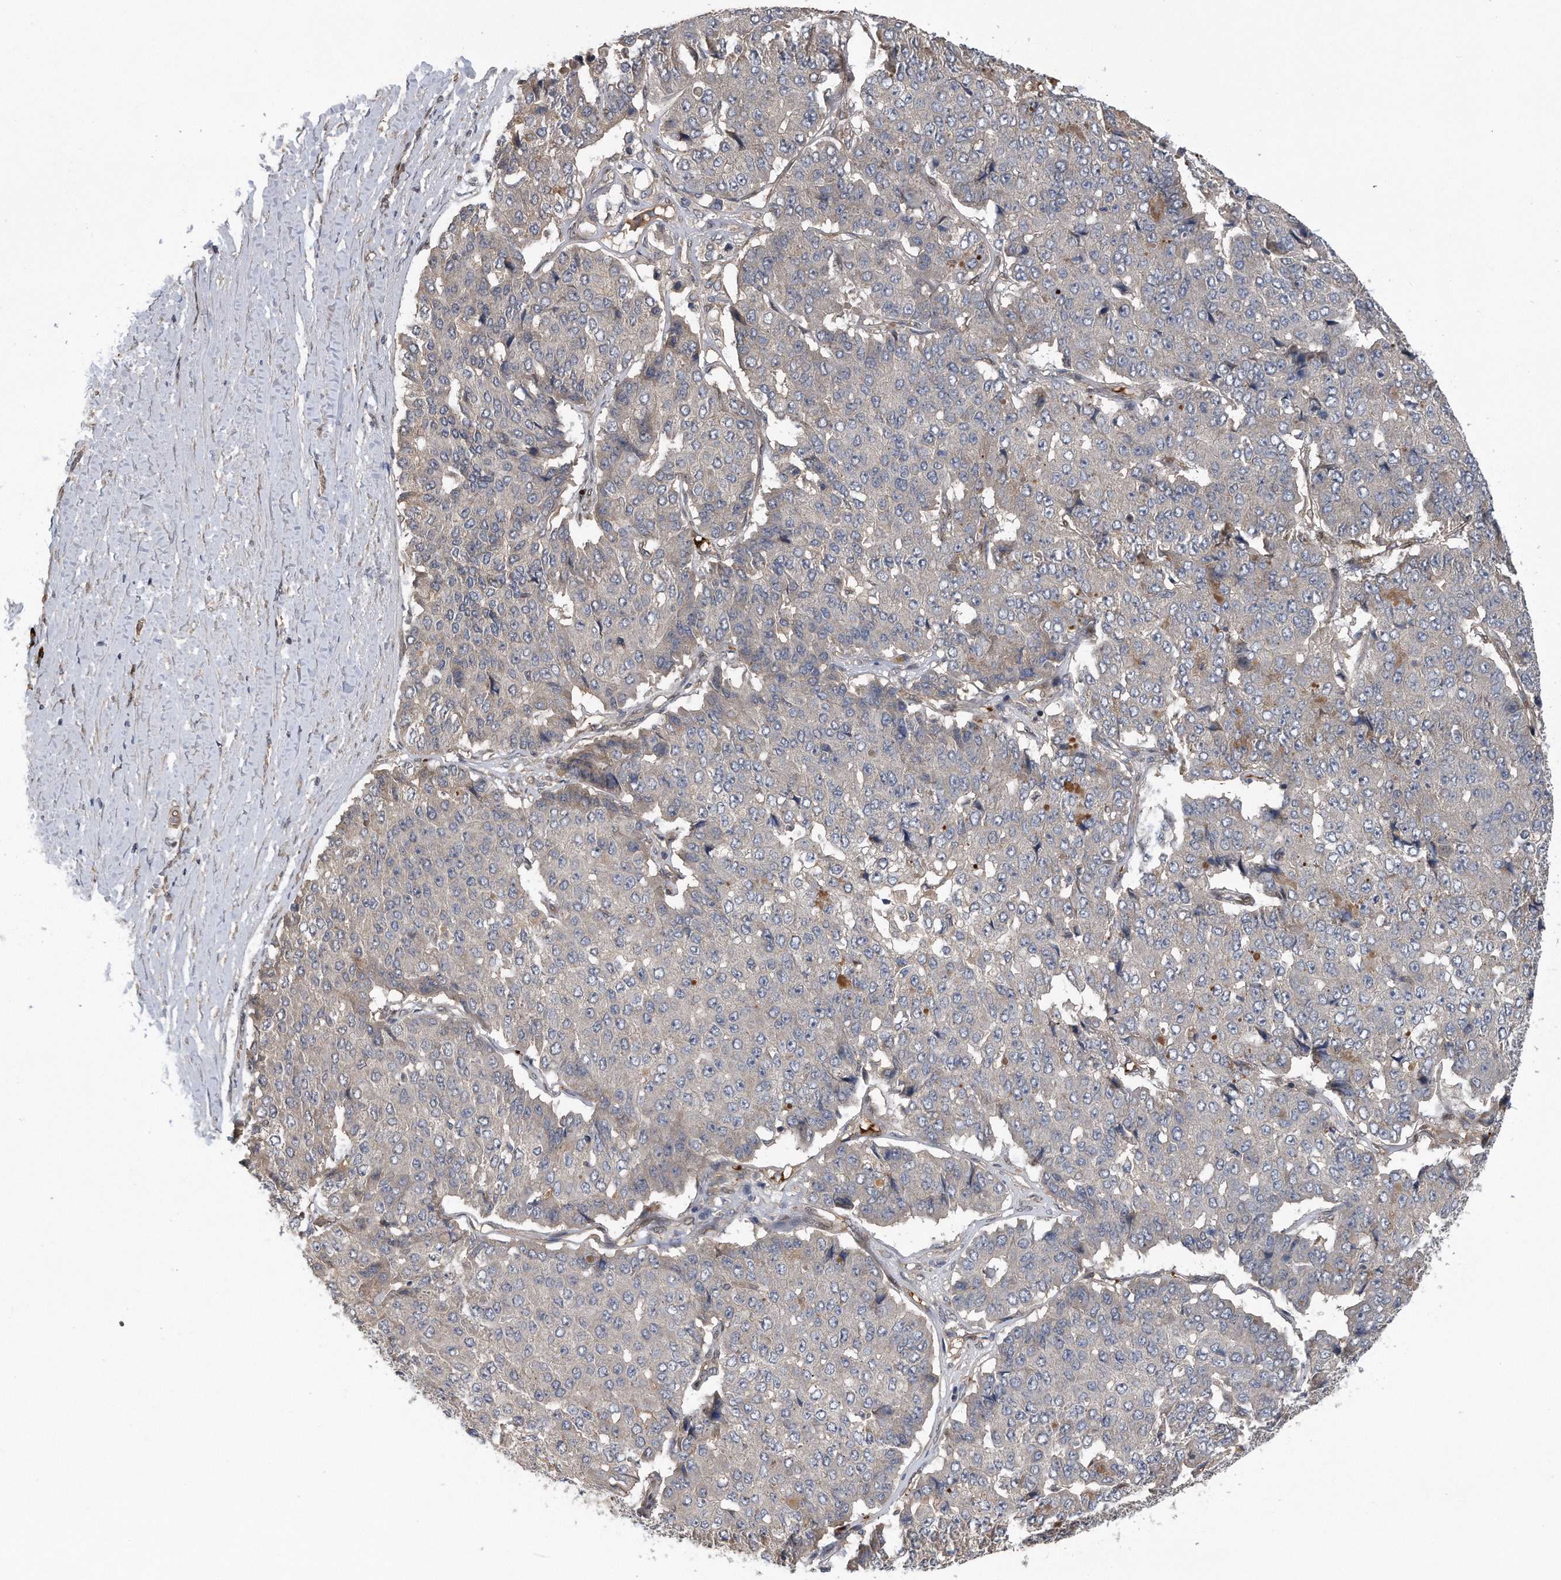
{"staining": {"intensity": "negative", "quantity": "none", "location": "none"}, "tissue": "pancreatic cancer", "cell_type": "Tumor cells", "image_type": "cancer", "snomed": [{"axis": "morphology", "description": "Adenocarcinoma, NOS"}, {"axis": "topography", "description": "Pancreas"}], "caption": "Immunohistochemistry (IHC) of human pancreatic cancer (adenocarcinoma) exhibits no expression in tumor cells.", "gene": "ZNF79", "patient": {"sex": "male", "age": 50}}